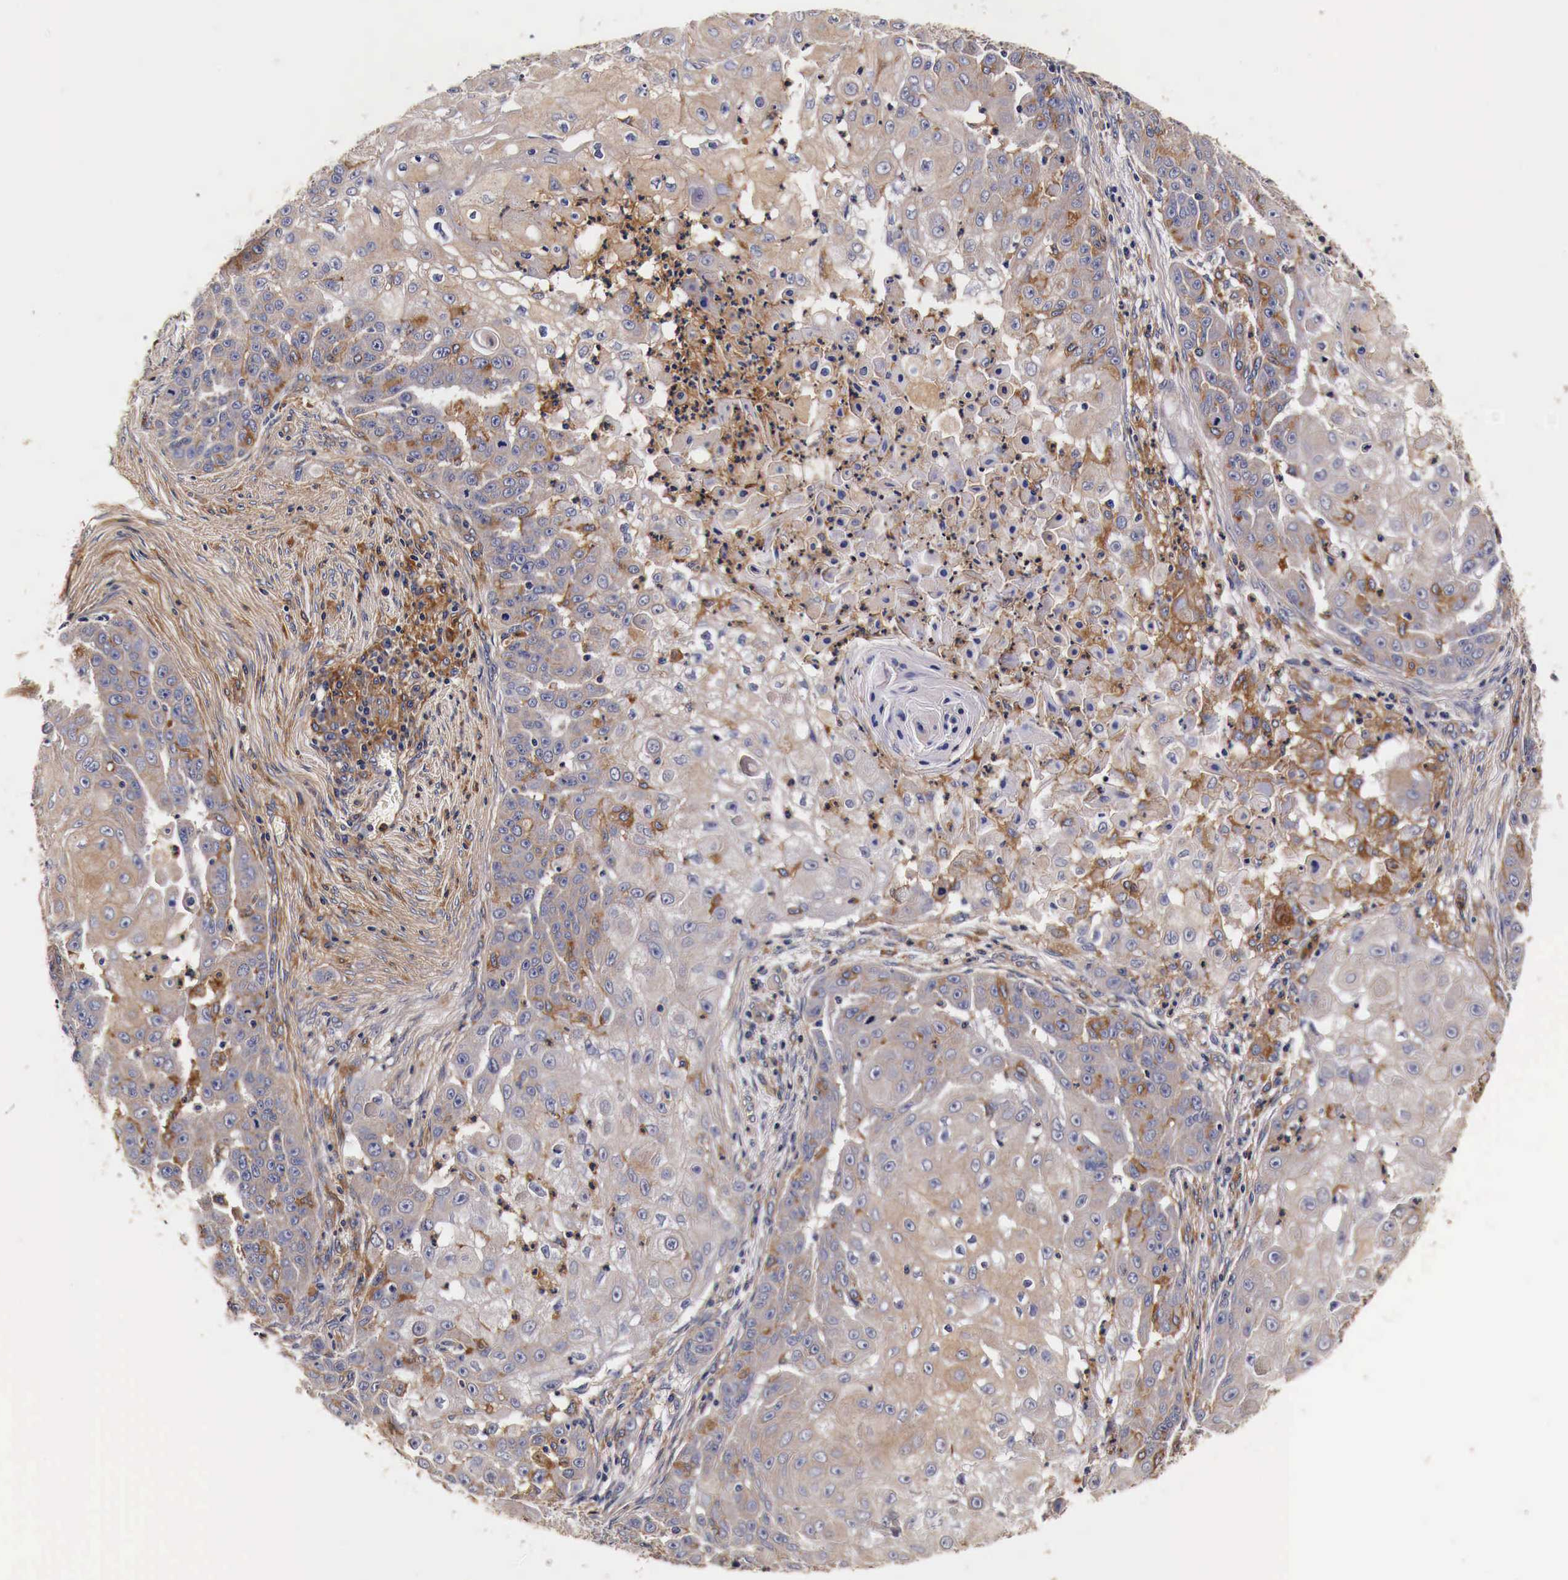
{"staining": {"intensity": "weak", "quantity": "<25%", "location": "cytoplasmic/membranous"}, "tissue": "skin cancer", "cell_type": "Tumor cells", "image_type": "cancer", "snomed": [{"axis": "morphology", "description": "Squamous cell carcinoma, NOS"}, {"axis": "topography", "description": "Skin"}], "caption": "DAB (3,3'-diaminobenzidine) immunohistochemical staining of skin cancer (squamous cell carcinoma) demonstrates no significant staining in tumor cells.", "gene": "RP2", "patient": {"sex": "female", "age": 57}}